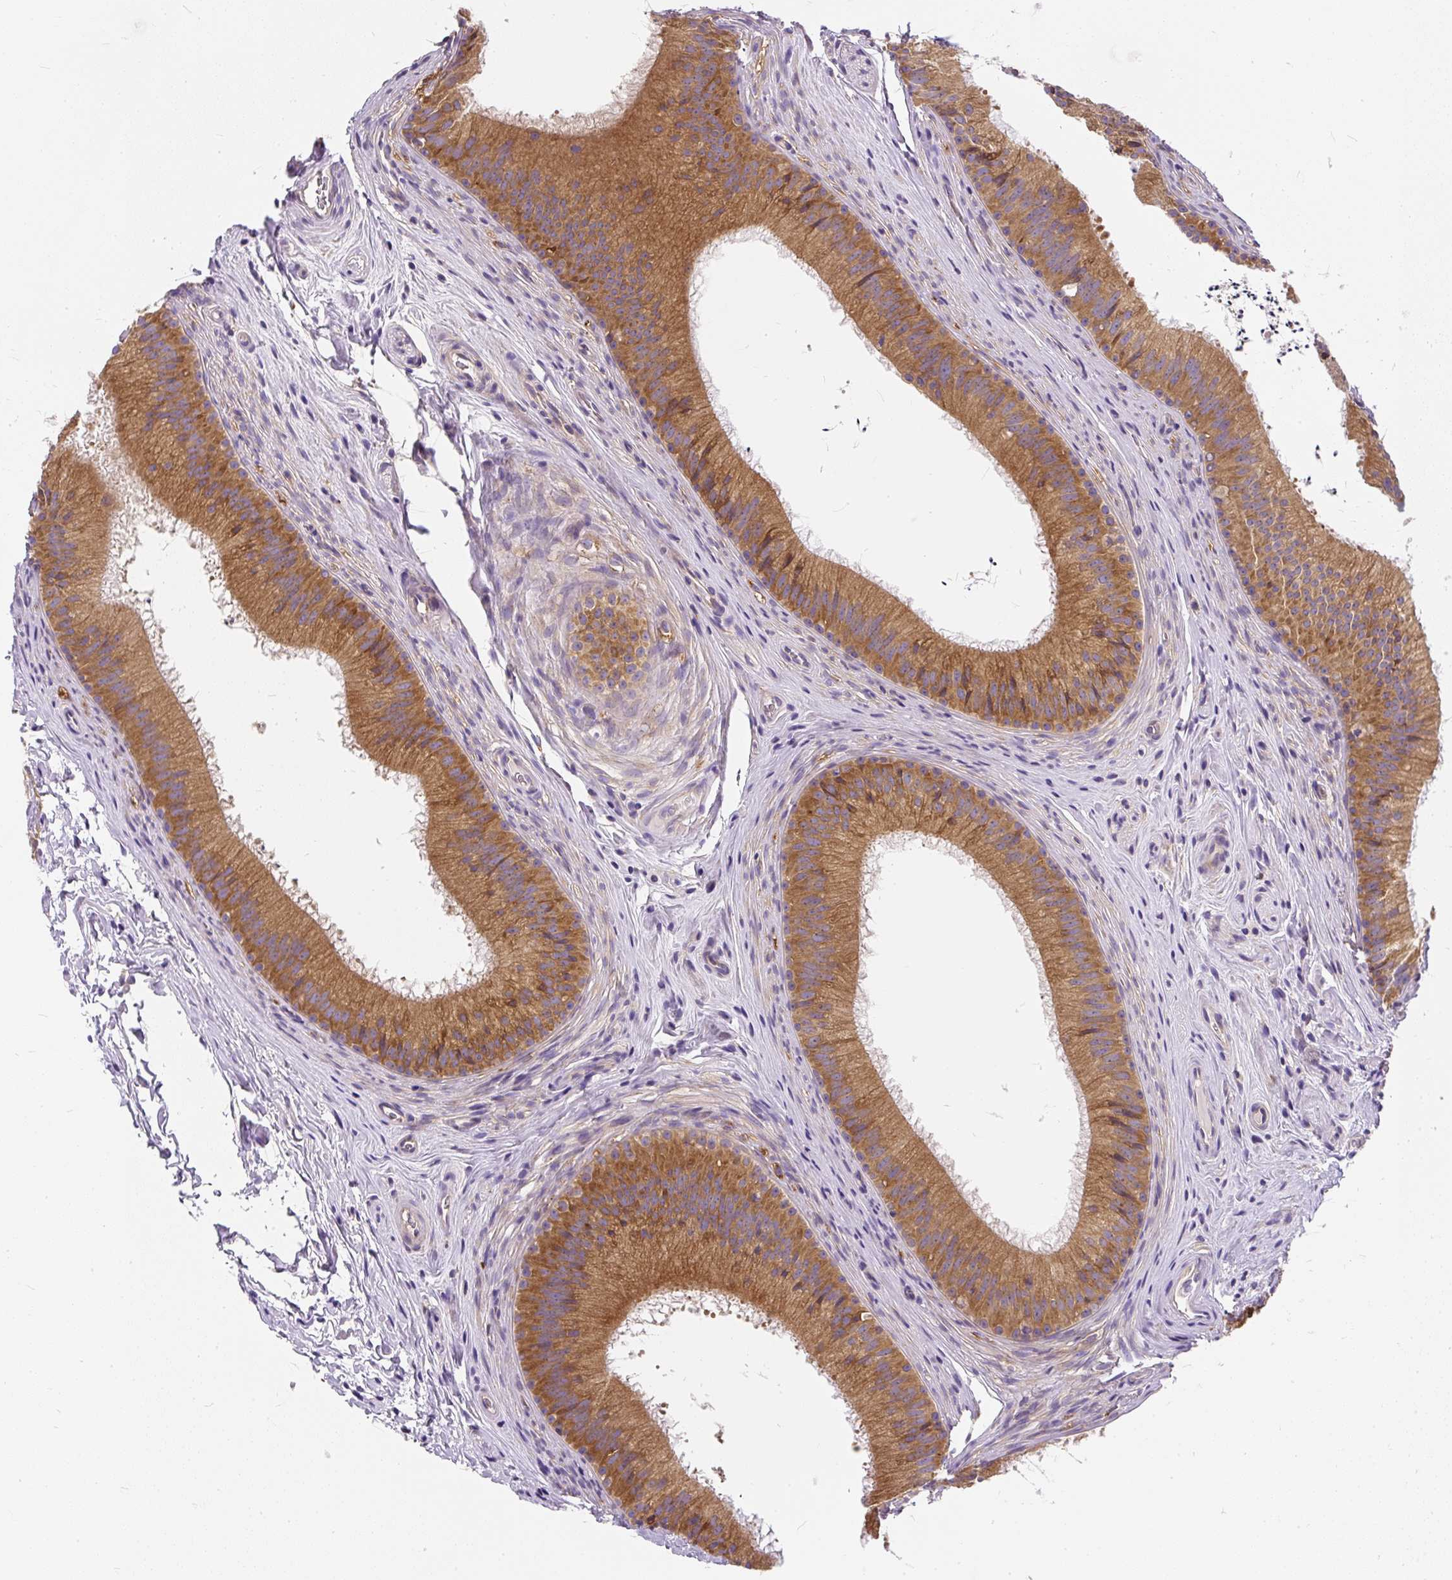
{"staining": {"intensity": "strong", "quantity": ">75%", "location": "cytoplasmic/membranous"}, "tissue": "epididymis", "cell_type": "Glandular cells", "image_type": "normal", "snomed": [{"axis": "morphology", "description": "Normal tissue, NOS"}, {"axis": "topography", "description": "Epididymis"}], "caption": "A photomicrograph showing strong cytoplasmic/membranous positivity in approximately >75% of glandular cells in unremarkable epididymis, as visualized by brown immunohistochemical staining.", "gene": "CYP20A1", "patient": {"sex": "male", "age": 24}}